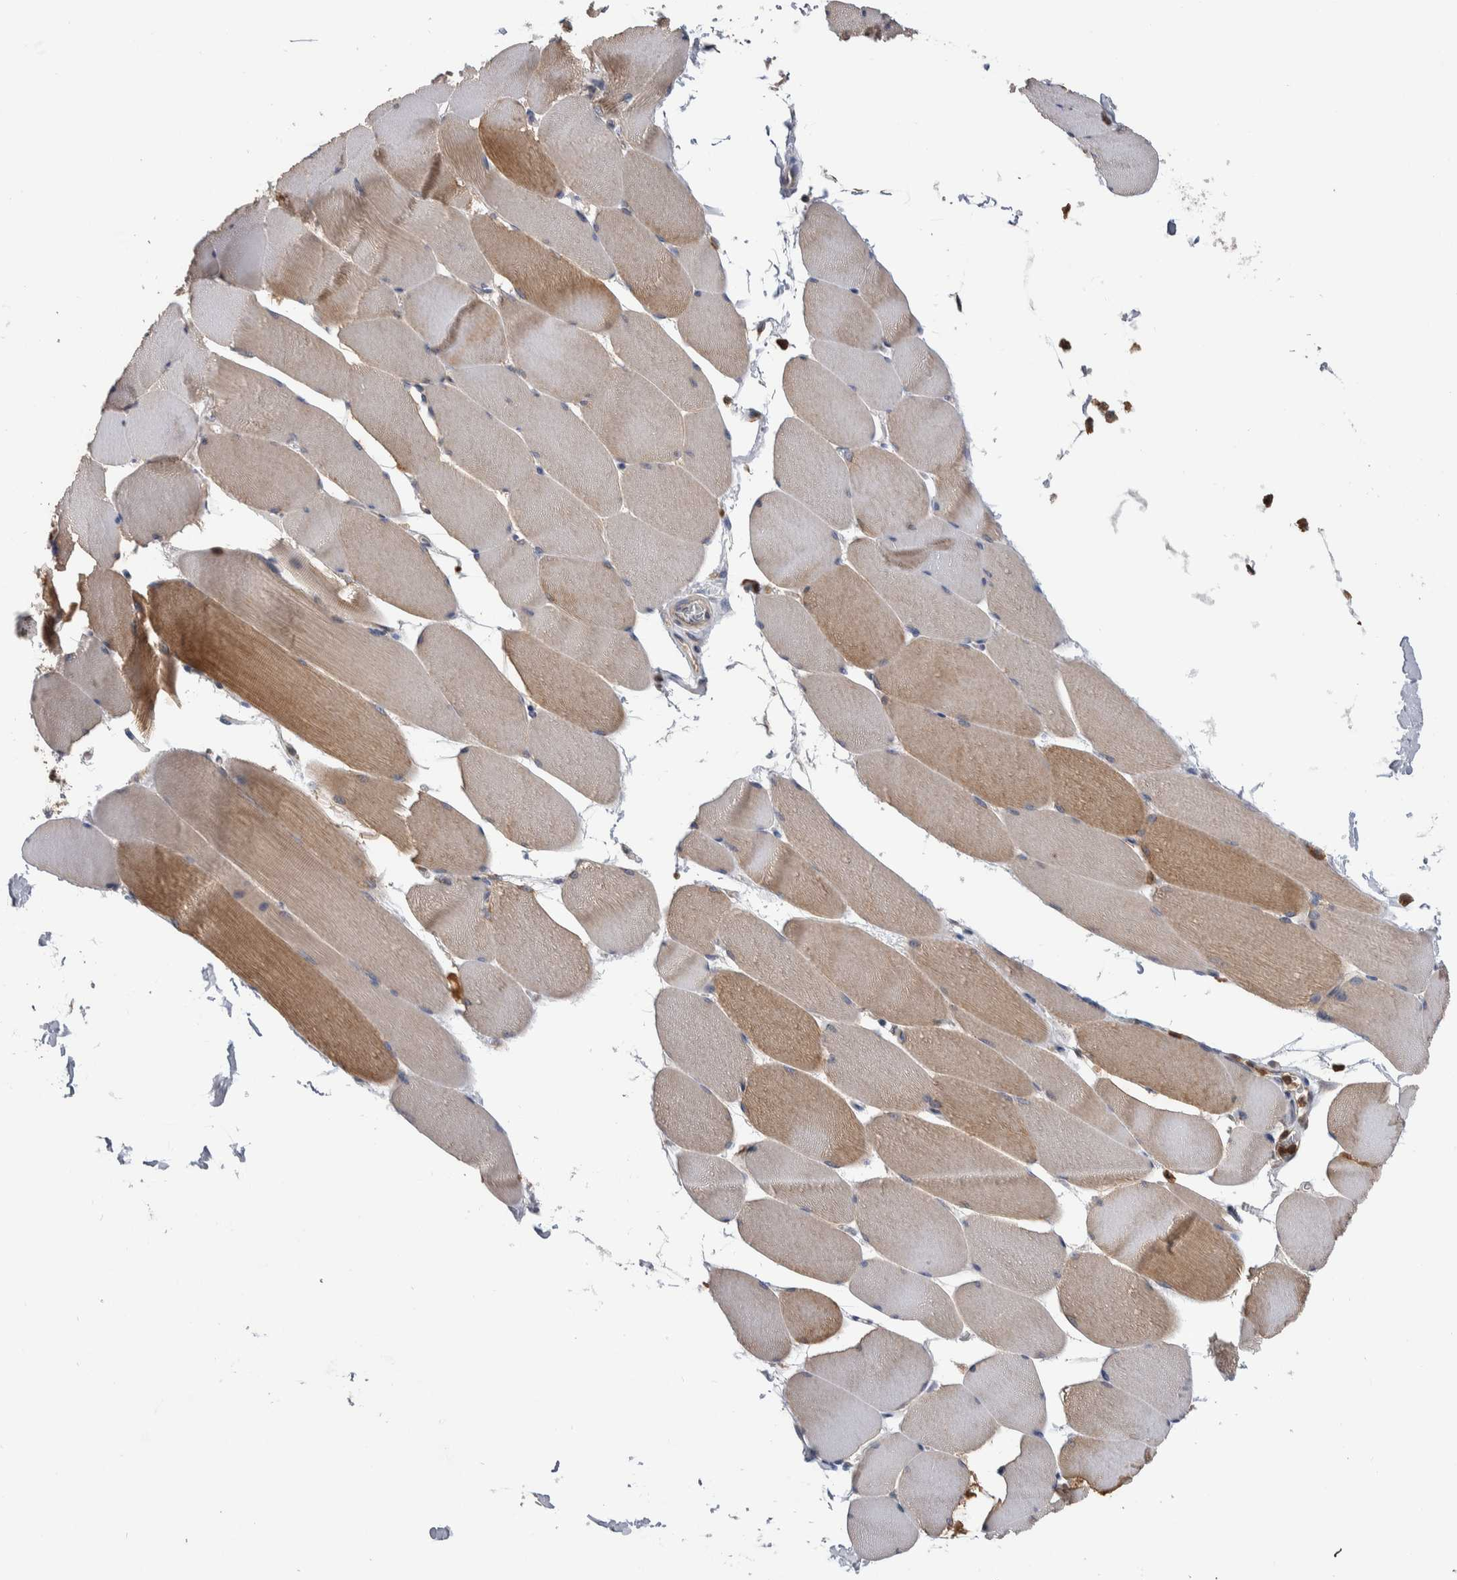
{"staining": {"intensity": "weak", "quantity": "<25%", "location": "cytoplasmic/membranous"}, "tissue": "skeletal muscle", "cell_type": "Myocytes", "image_type": "normal", "snomed": [{"axis": "morphology", "description": "Normal tissue, NOS"}, {"axis": "topography", "description": "Skeletal muscle"}], "caption": "Benign skeletal muscle was stained to show a protein in brown. There is no significant expression in myocytes.", "gene": "SDCBP", "patient": {"sex": "male", "age": 62}}